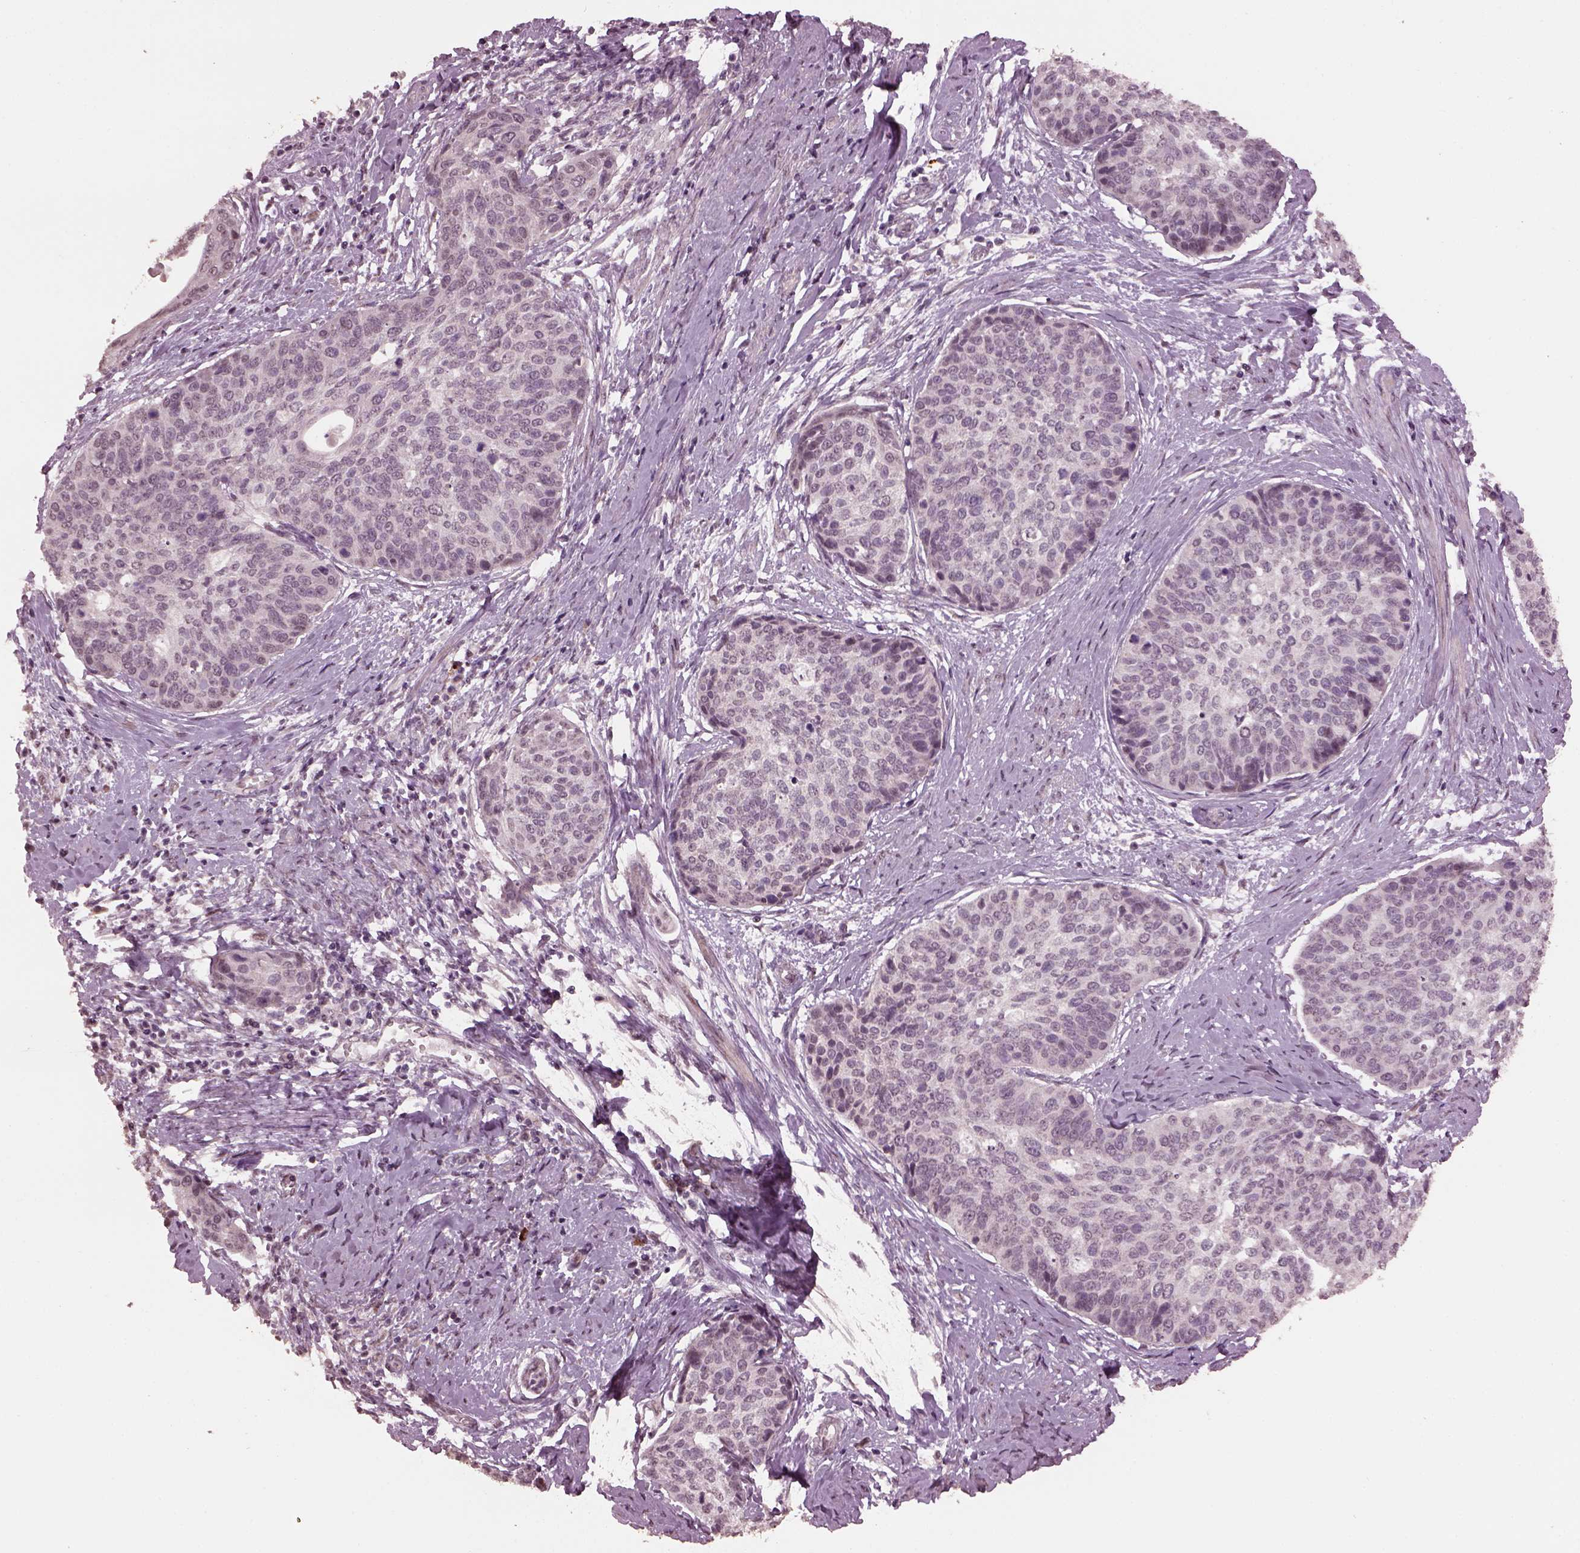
{"staining": {"intensity": "negative", "quantity": "none", "location": "none"}, "tissue": "cervical cancer", "cell_type": "Tumor cells", "image_type": "cancer", "snomed": [{"axis": "morphology", "description": "Squamous cell carcinoma, NOS"}, {"axis": "topography", "description": "Cervix"}], "caption": "Cervical cancer (squamous cell carcinoma) was stained to show a protein in brown. There is no significant expression in tumor cells.", "gene": "IL18RAP", "patient": {"sex": "female", "age": 69}}